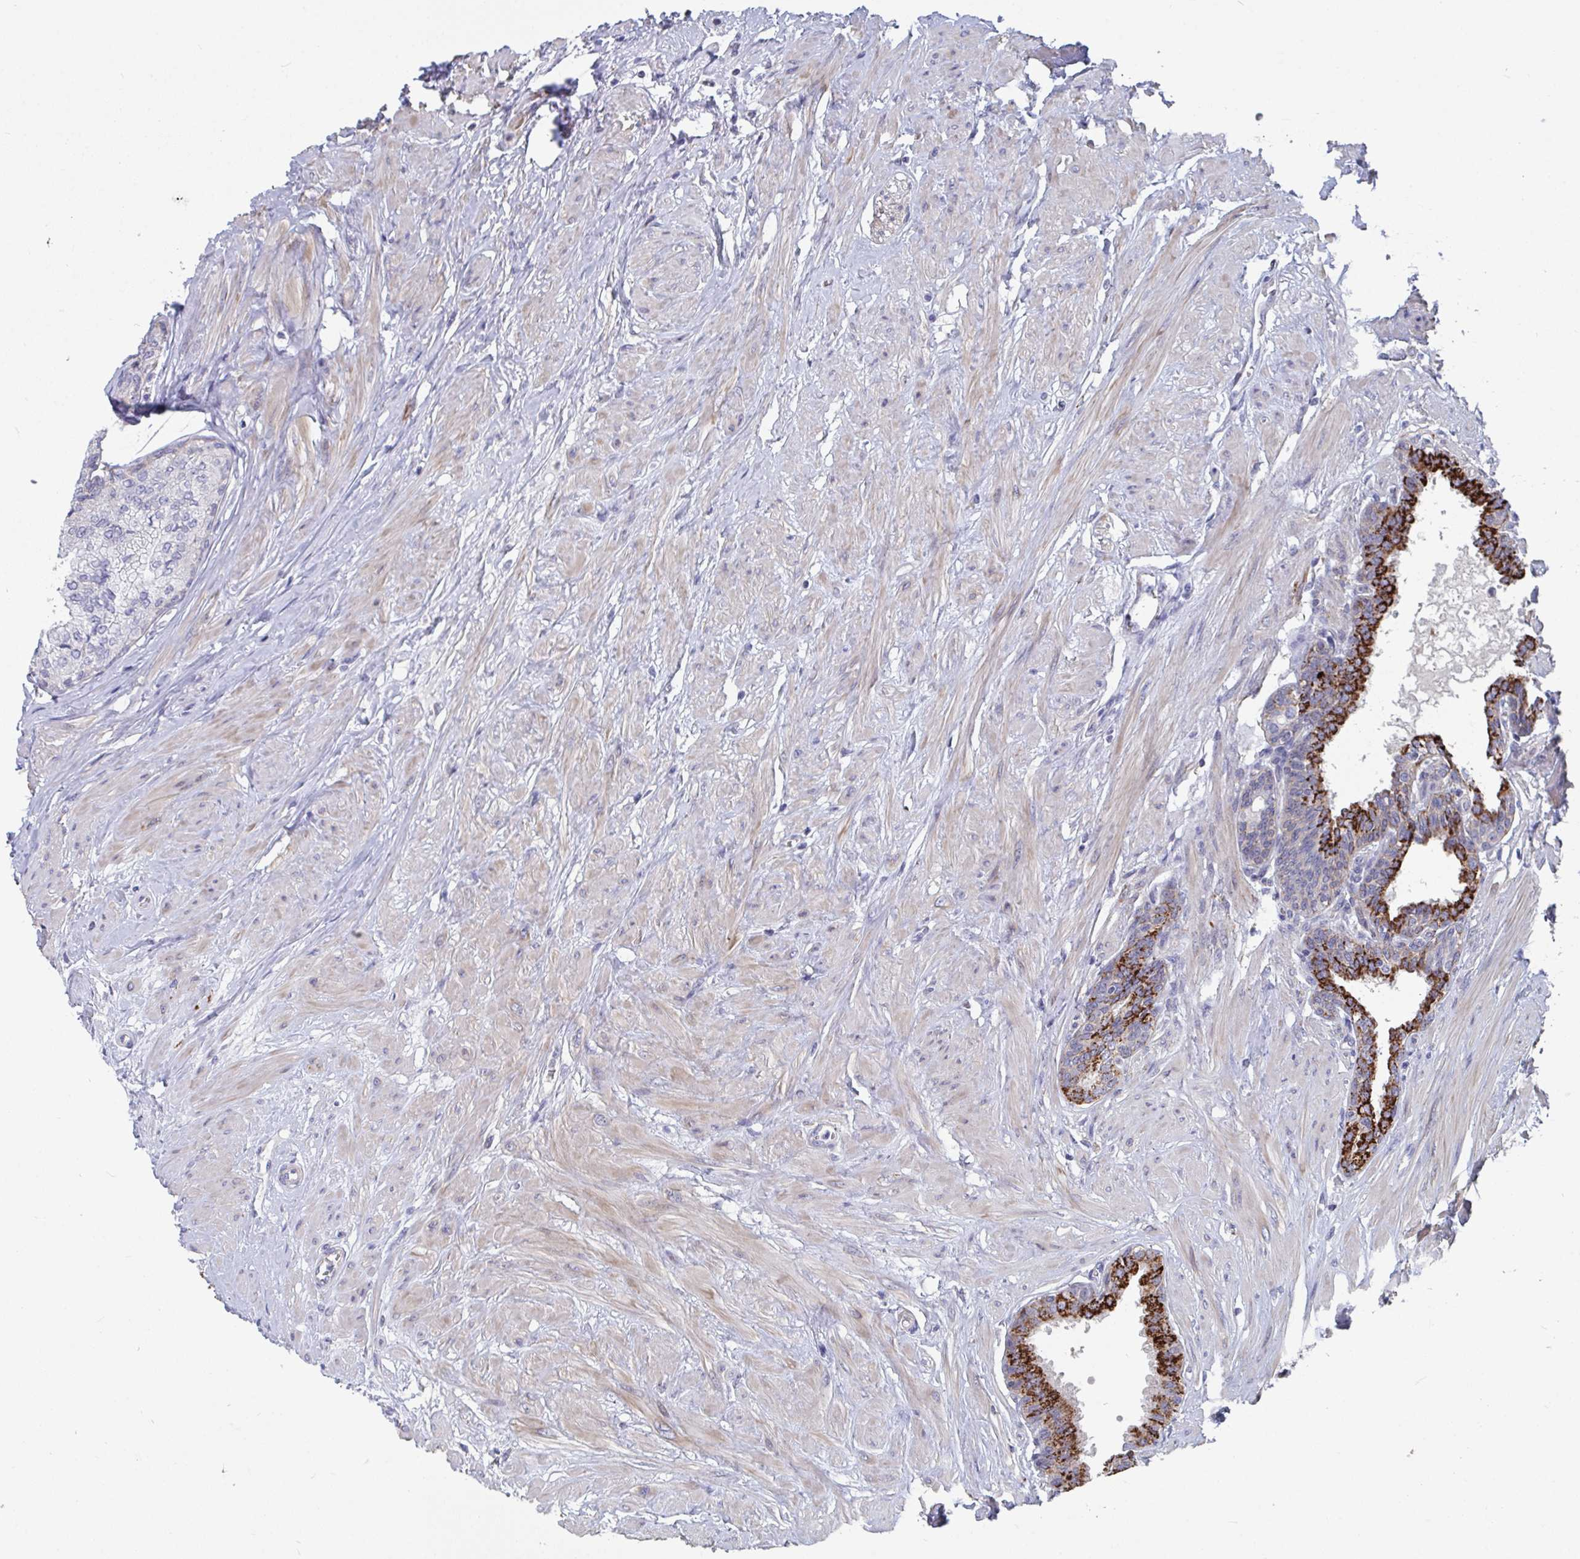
{"staining": {"intensity": "strong", "quantity": "25%-75%", "location": "cytoplasmic/membranous"}, "tissue": "seminal vesicle", "cell_type": "Glandular cells", "image_type": "normal", "snomed": [{"axis": "morphology", "description": "Normal tissue, NOS"}, {"axis": "topography", "description": "Prostate"}, {"axis": "topography", "description": "Seminal veicle"}], "caption": "DAB (3,3'-diaminobenzidine) immunohistochemical staining of unremarkable human seminal vesicle shows strong cytoplasmic/membranous protein staining in approximately 25%-75% of glandular cells.", "gene": "FAM156A", "patient": {"sex": "male", "age": 60}}